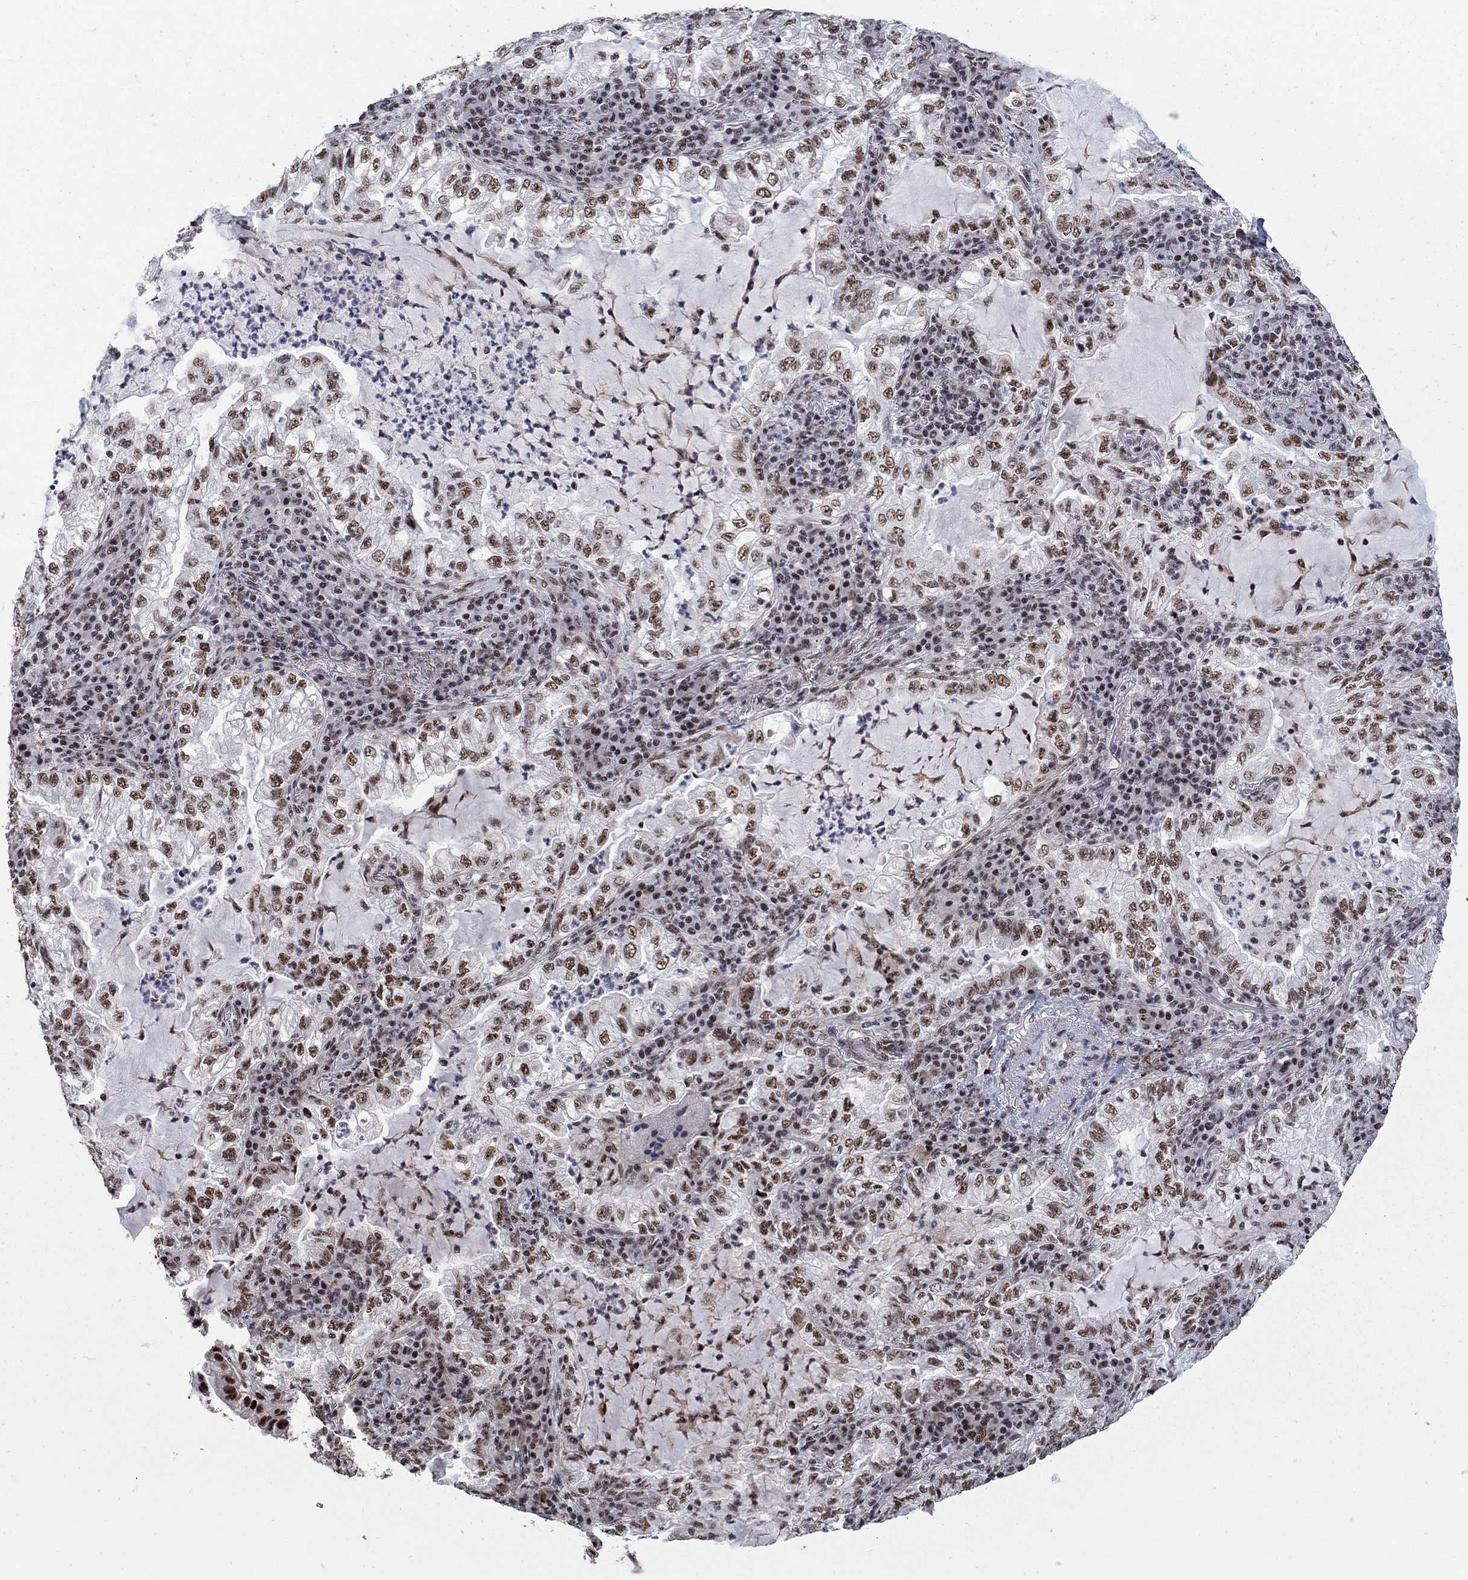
{"staining": {"intensity": "moderate", "quantity": ">75%", "location": "nuclear"}, "tissue": "lung cancer", "cell_type": "Tumor cells", "image_type": "cancer", "snomed": [{"axis": "morphology", "description": "Adenocarcinoma, NOS"}, {"axis": "topography", "description": "Lung"}], "caption": "IHC (DAB (3,3'-diaminobenzidine)) staining of lung adenocarcinoma displays moderate nuclear protein staining in about >75% of tumor cells.", "gene": "PNISR", "patient": {"sex": "female", "age": 73}}